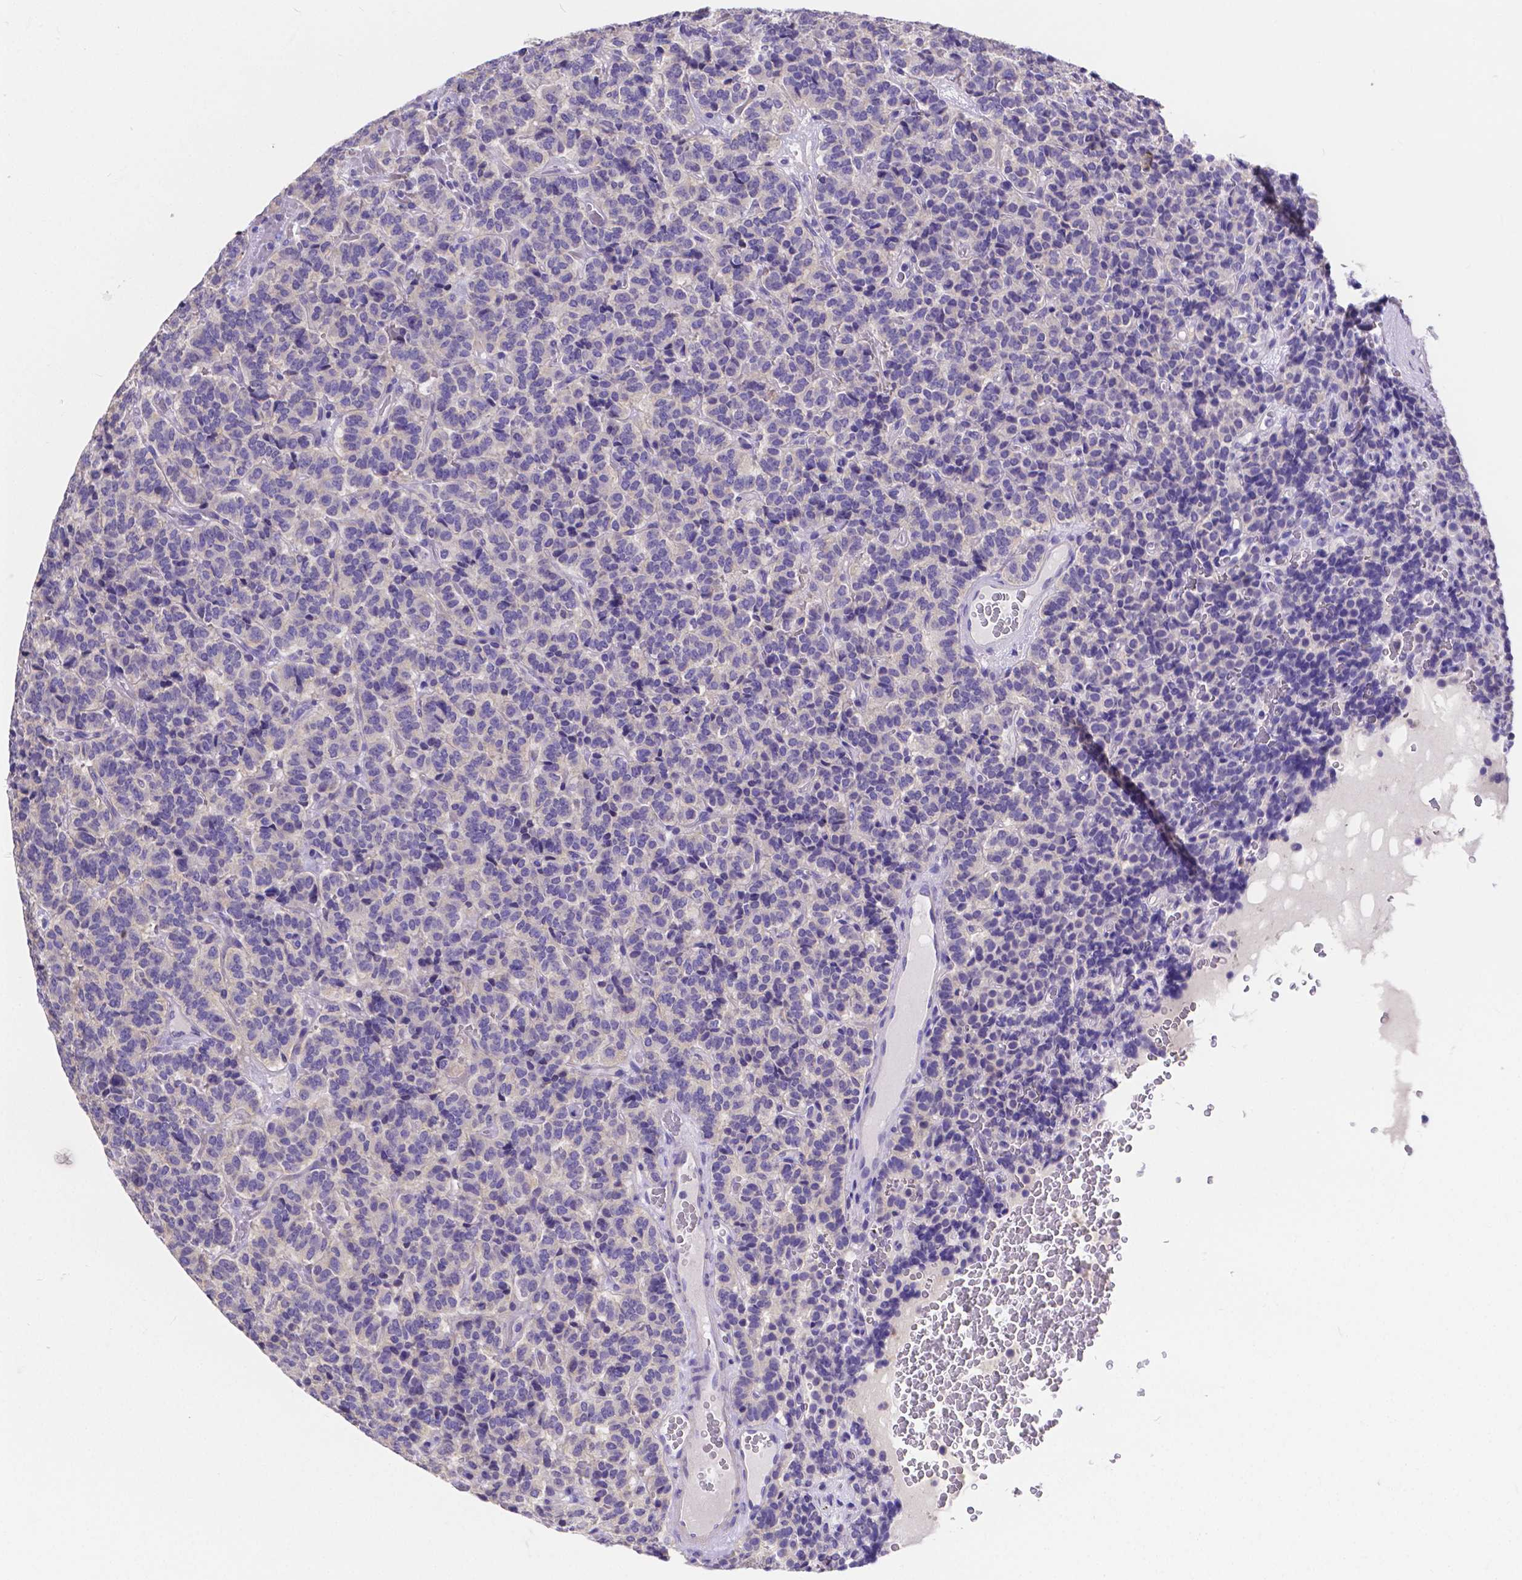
{"staining": {"intensity": "negative", "quantity": "none", "location": "none"}, "tissue": "carcinoid", "cell_type": "Tumor cells", "image_type": "cancer", "snomed": [{"axis": "morphology", "description": "Carcinoid, malignant, NOS"}, {"axis": "topography", "description": "Pancreas"}], "caption": "A photomicrograph of human carcinoid is negative for staining in tumor cells.", "gene": "ATP6V1D", "patient": {"sex": "male", "age": 36}}